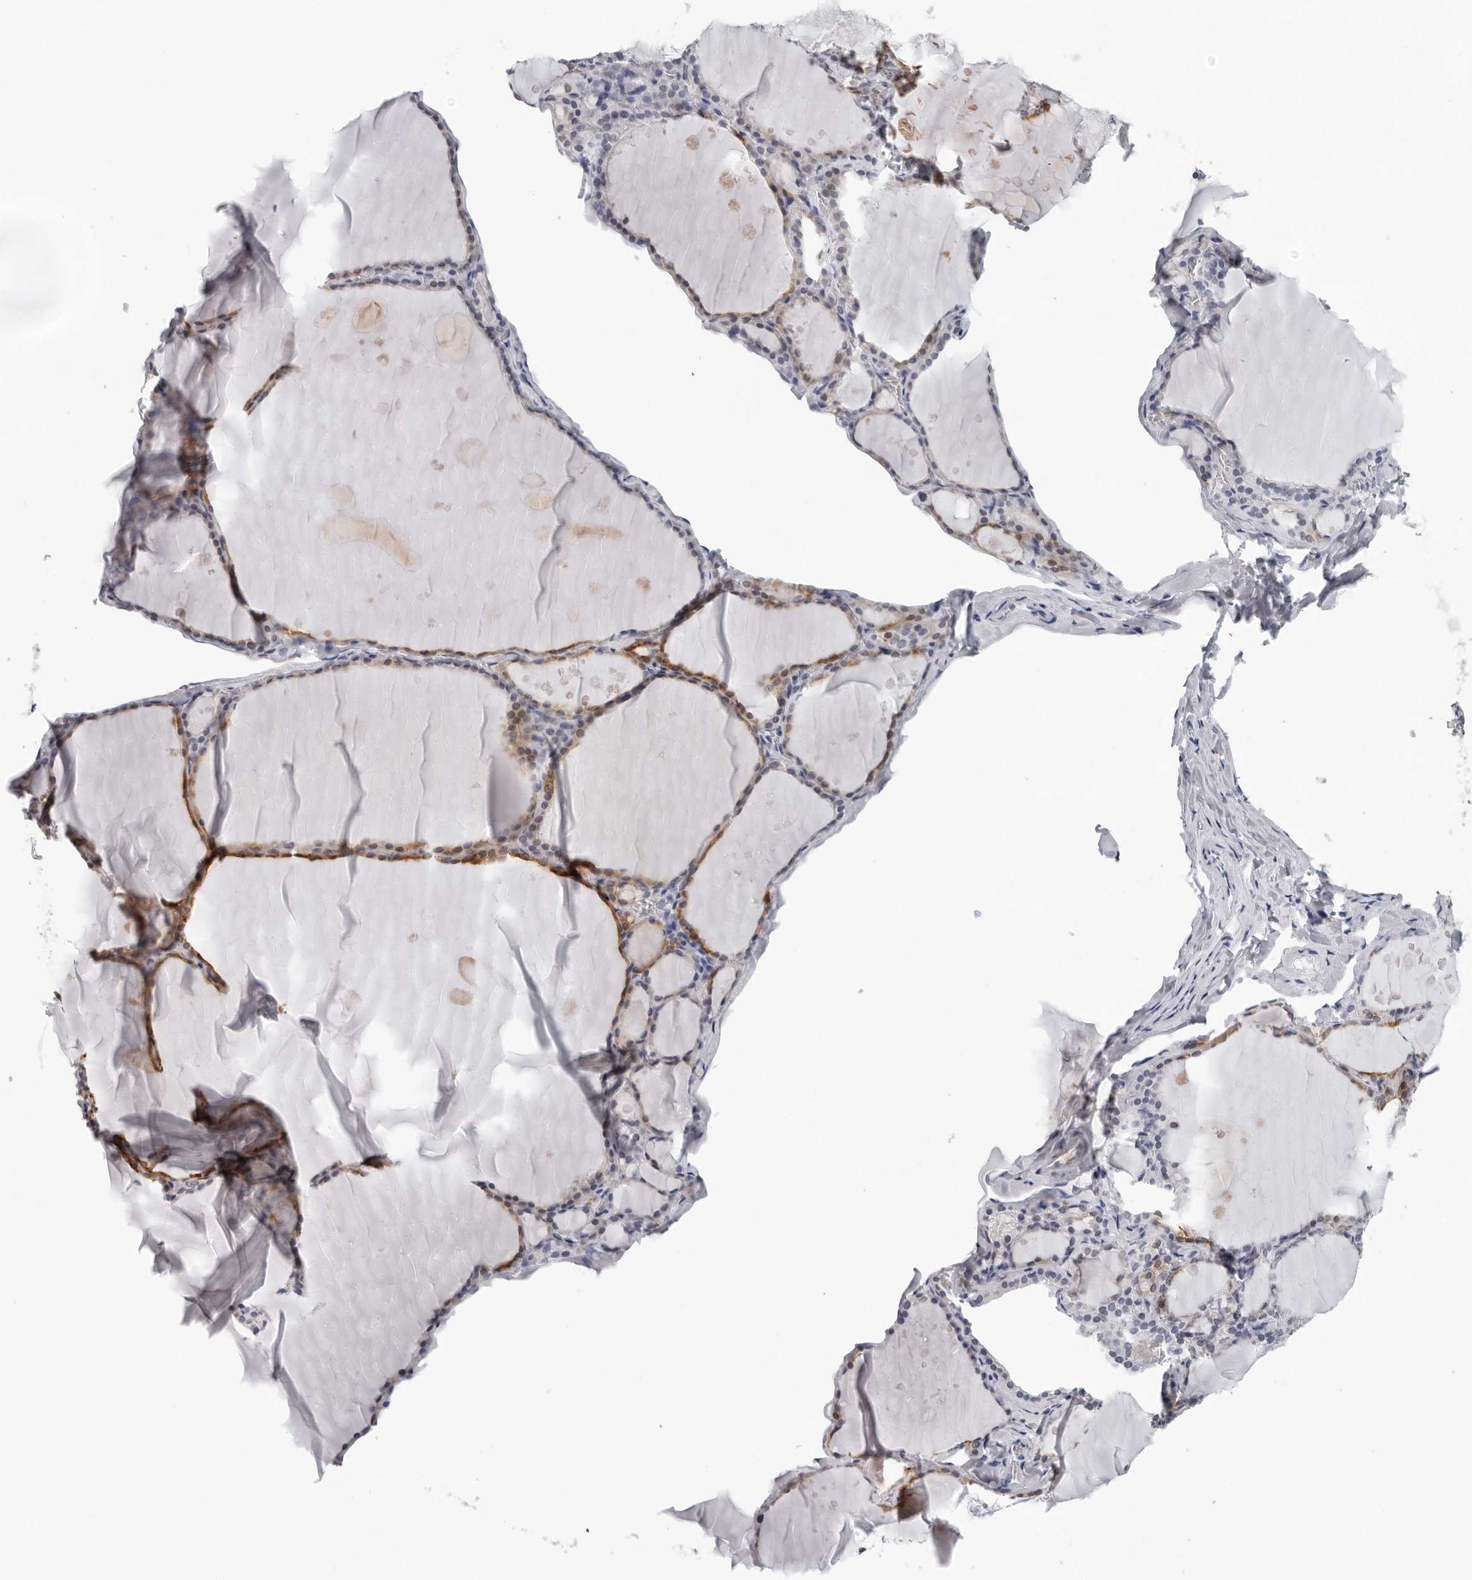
{"staining": {"intensity": "moderate", "quantity": "25%-75%", "location": "cytoplasmic/membranous"}, "tissue": "thyroid gland", "cell_type": "Glandular cells", "image_type": "normal", "snomed": [{"axis": "morphology", "description": "Normal tissue, NOS"}, {"axis": "topography", "description": "Thyroid gland"}], "caption": "Approximately 25%-75% of glandular cells in benign thyroid gland demonstrate moderate cytoplasmic/membranous protein staining as visualized by brown immunohistochemical staining.", "gene": "CCDC28B", "patient": {"sex": "male", "age": 56}}